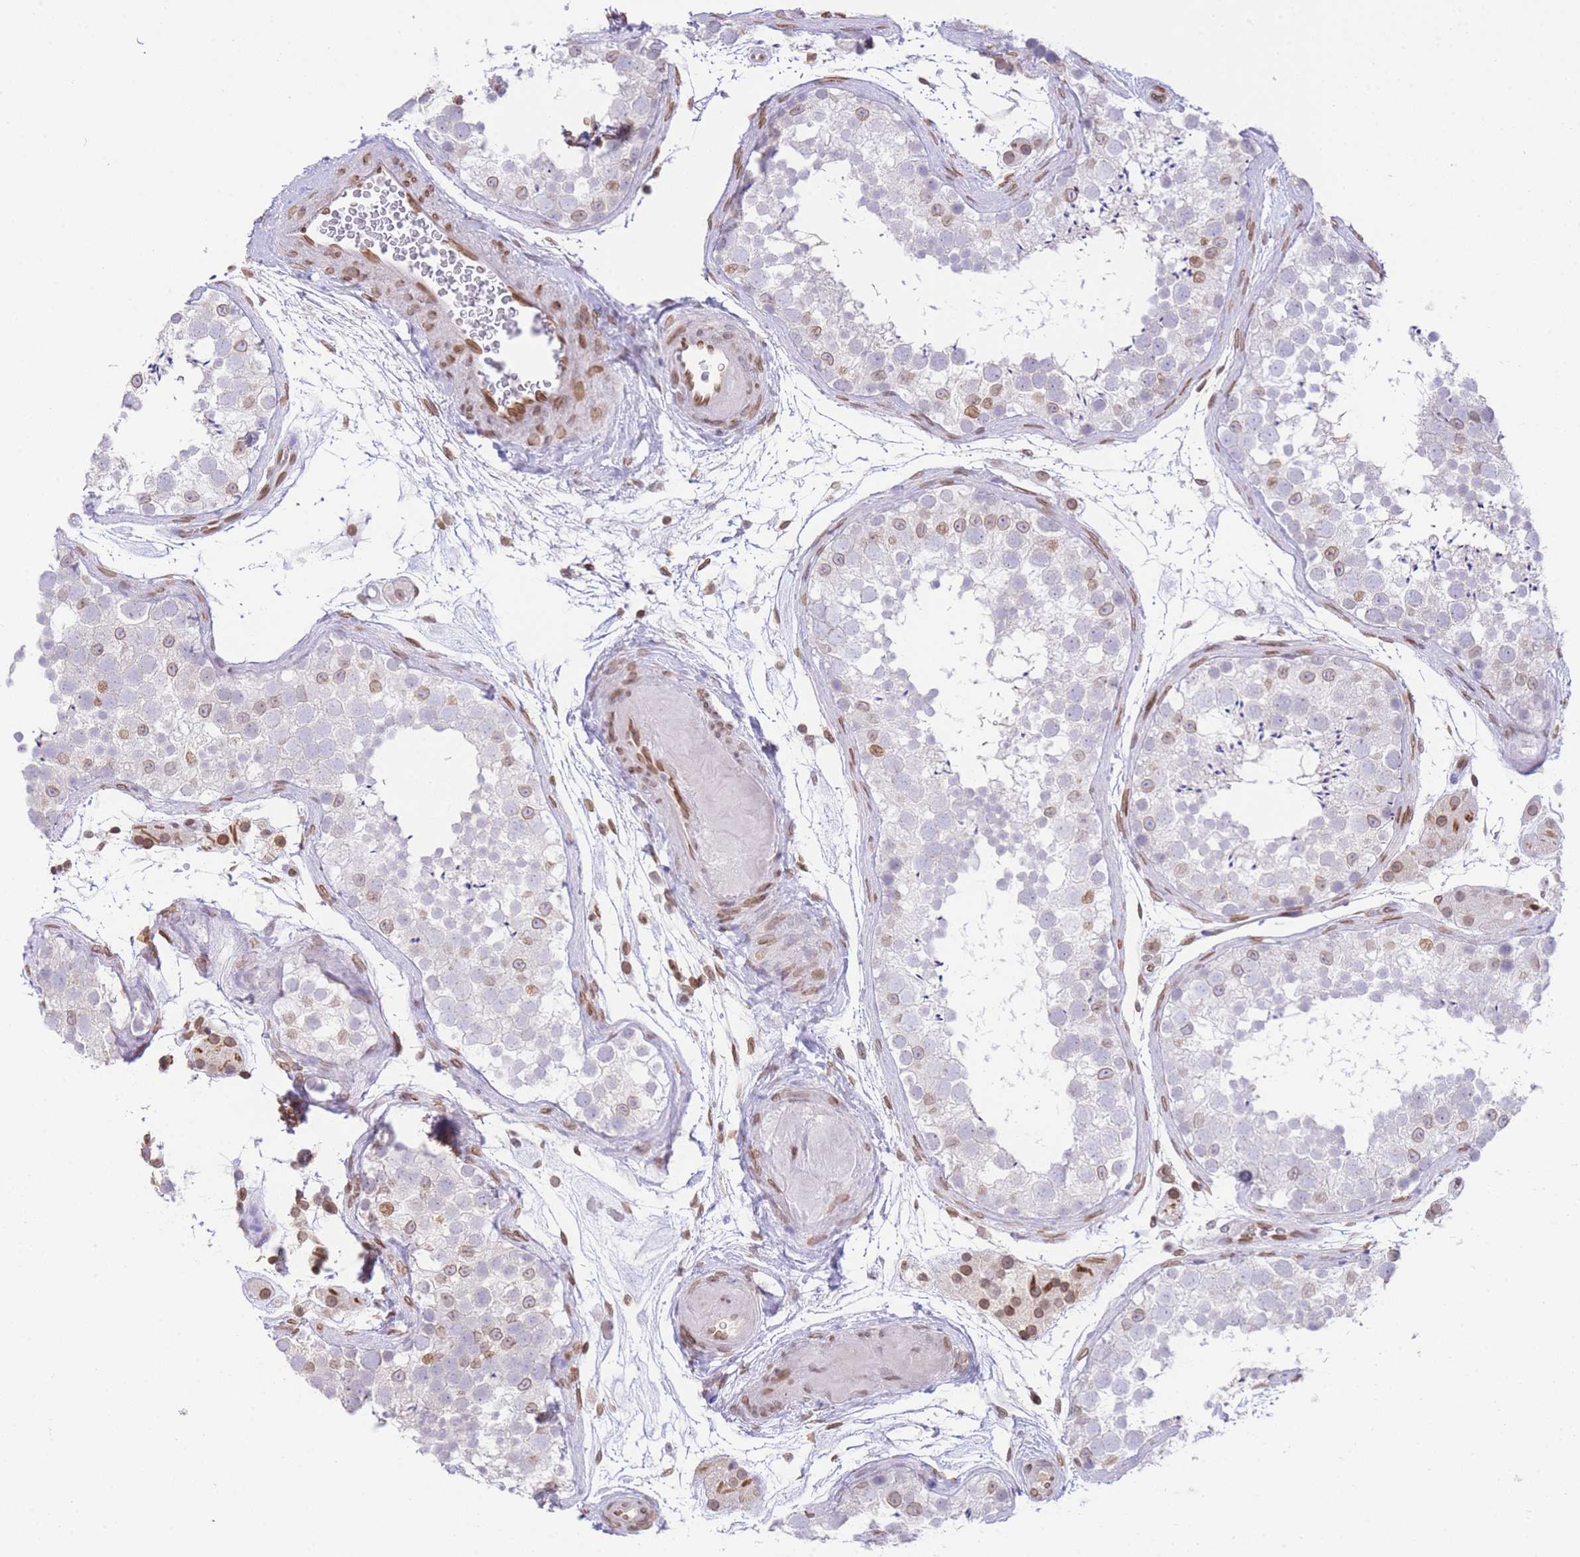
{"staining": {"intensity": "moderate", "quantity": "<25%", "location": "cytoplasmic/membranous,nuclear"}, "tissue": "testis", "cell_type": "Cells in seminiferous ducts", "image_type": "normal", "snomed": [{"axis": "morphology", "description": "Normal tissue, NOS"}, {"axis": "topography", "description": "Testis"}], "caption": "Brown immunohistochemical staining in benign human testis reveals moderate cytoplasmic/membranous,nuclear positivity in approximately <25% of cells in seminiferous ducts.", "gene": "OR10AD1", "patient": {"sex": "male", "age": 41}}